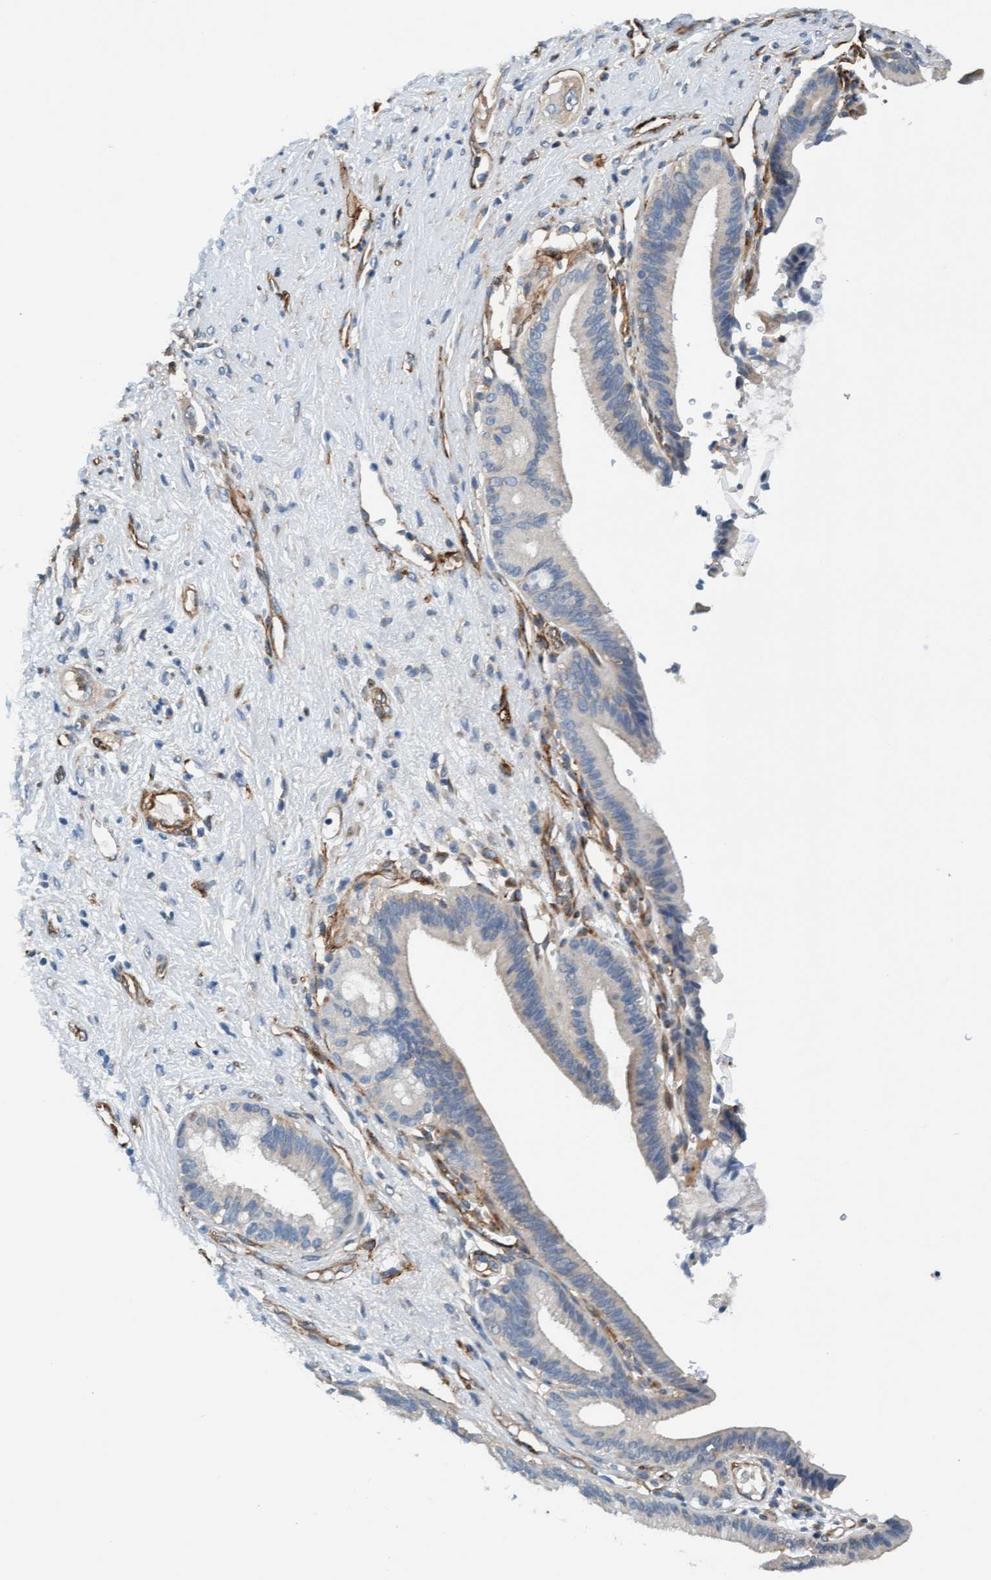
{"staining": {"intensity": "moderate", "quantity": "25%-75%", "location": "cytoplasmic/membranous"}, "tissue": "pancreatic cancer", "cell_type": "Tumor cells", "image_type": "cancer", "snomed": [{"axis": "morphology", "description": "Adenocarcinoma, NOS"}, {"axis": "topography", "description": "Pancreas"}], "caption": "The immunohistochemical stain highlights moderate cytoplasmic/membranous positivity in tumor cells of pancreatic adenocarcinoma tissue.", "gene": "FMNL3", "patient": {"sex": "male", "age": 59}}